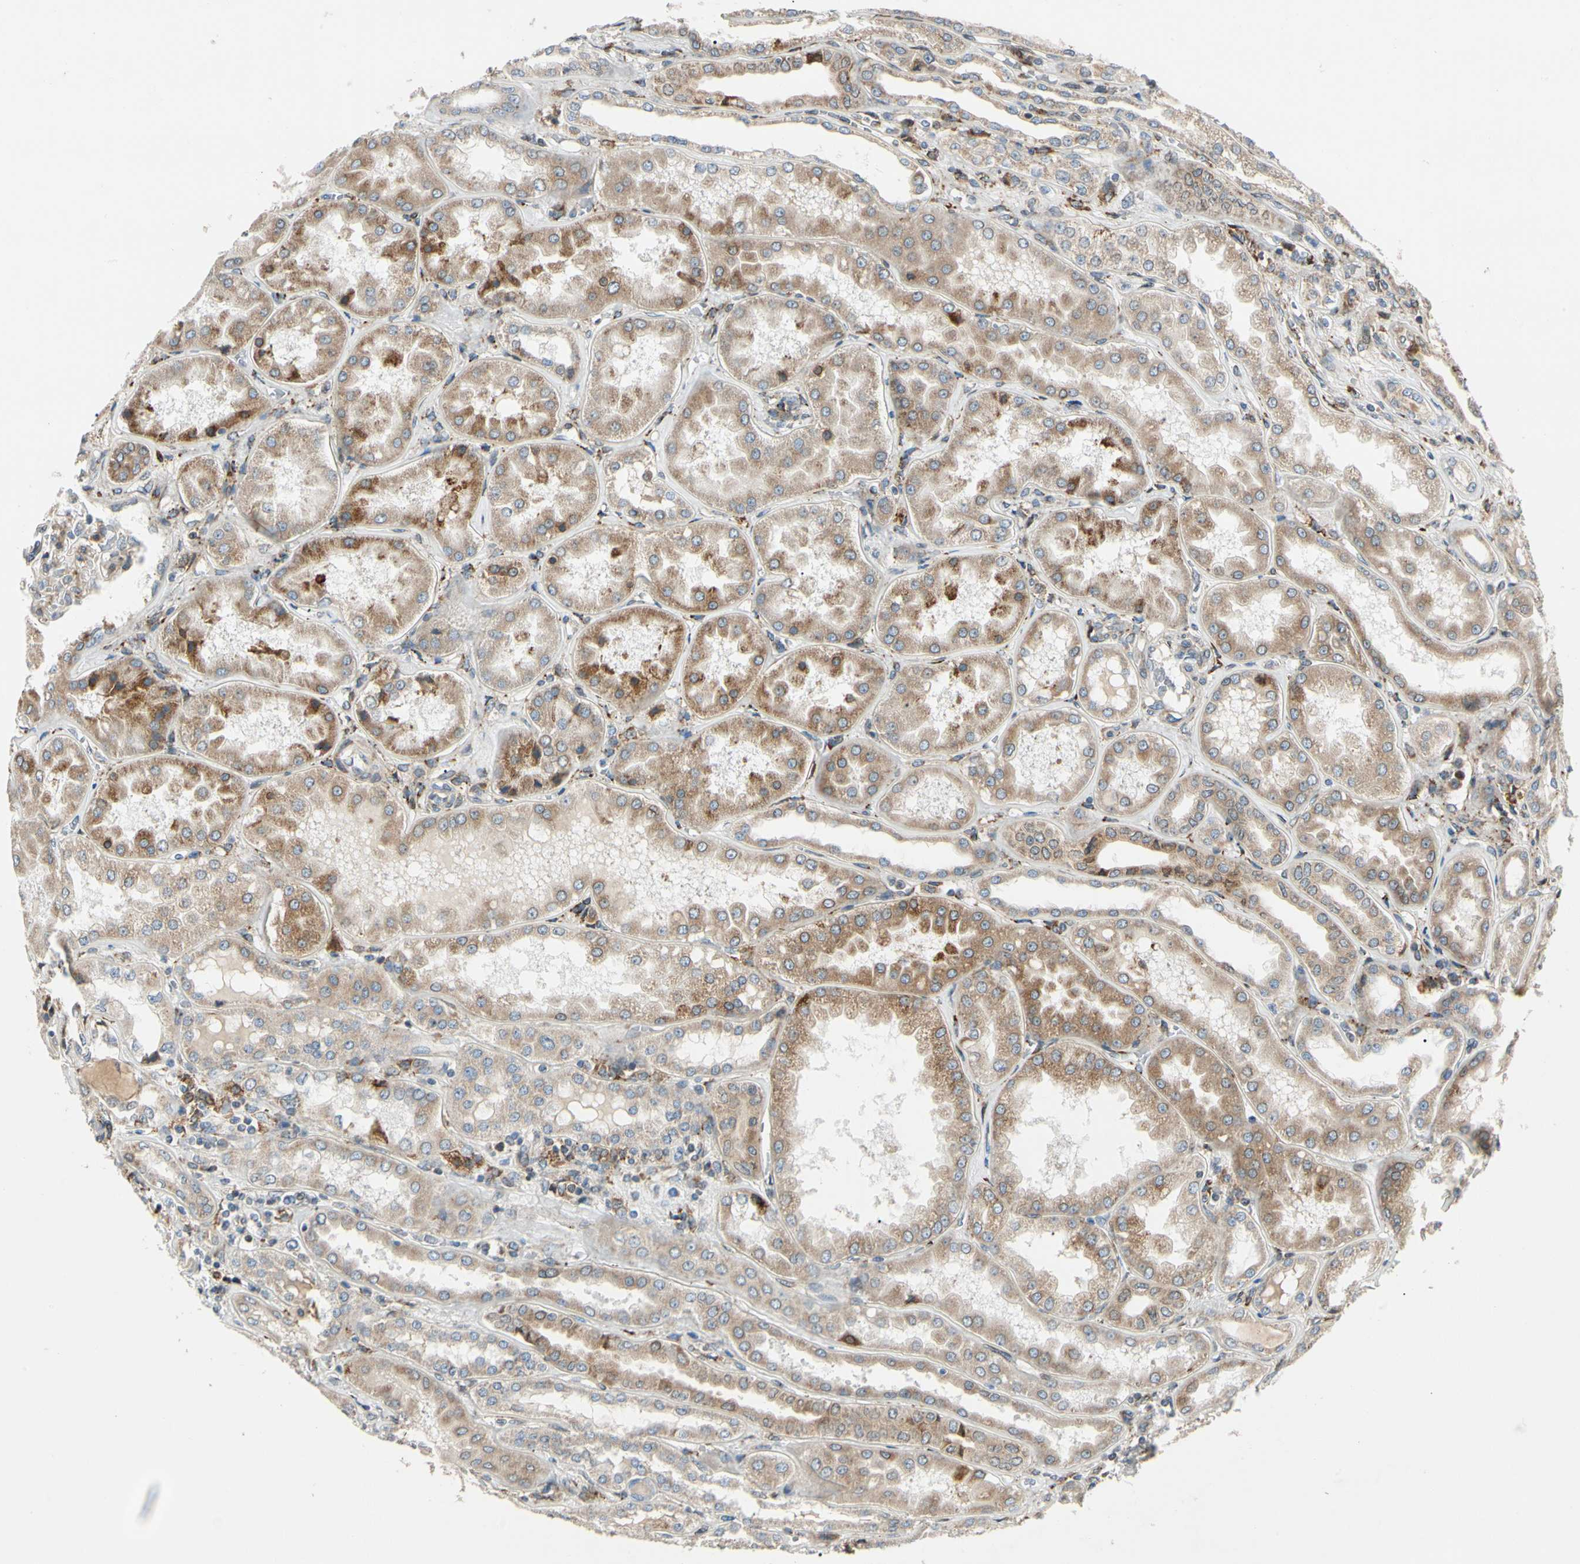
{"staining": {"intensity": "weak", "quantity": ">75%", "location": "cytoplasmic/membranous"}, "tissue": "kidney", "cell_type": "Cells in glomeruli", "image_type": "normal", "snomed": [{"axis": "morphology", "description": "Normal tissue, NOS"}, {"axis": "topography", "description": "Kidney"}], "caption": "Brown immunohistochemical staining in benign human kidney exhibits weak cytoplasmic/membranous positivity in approximately >75% of cells in glomeruli.", "gene": "MRPL9", "patient": {"sex": "female", "age": 56}}